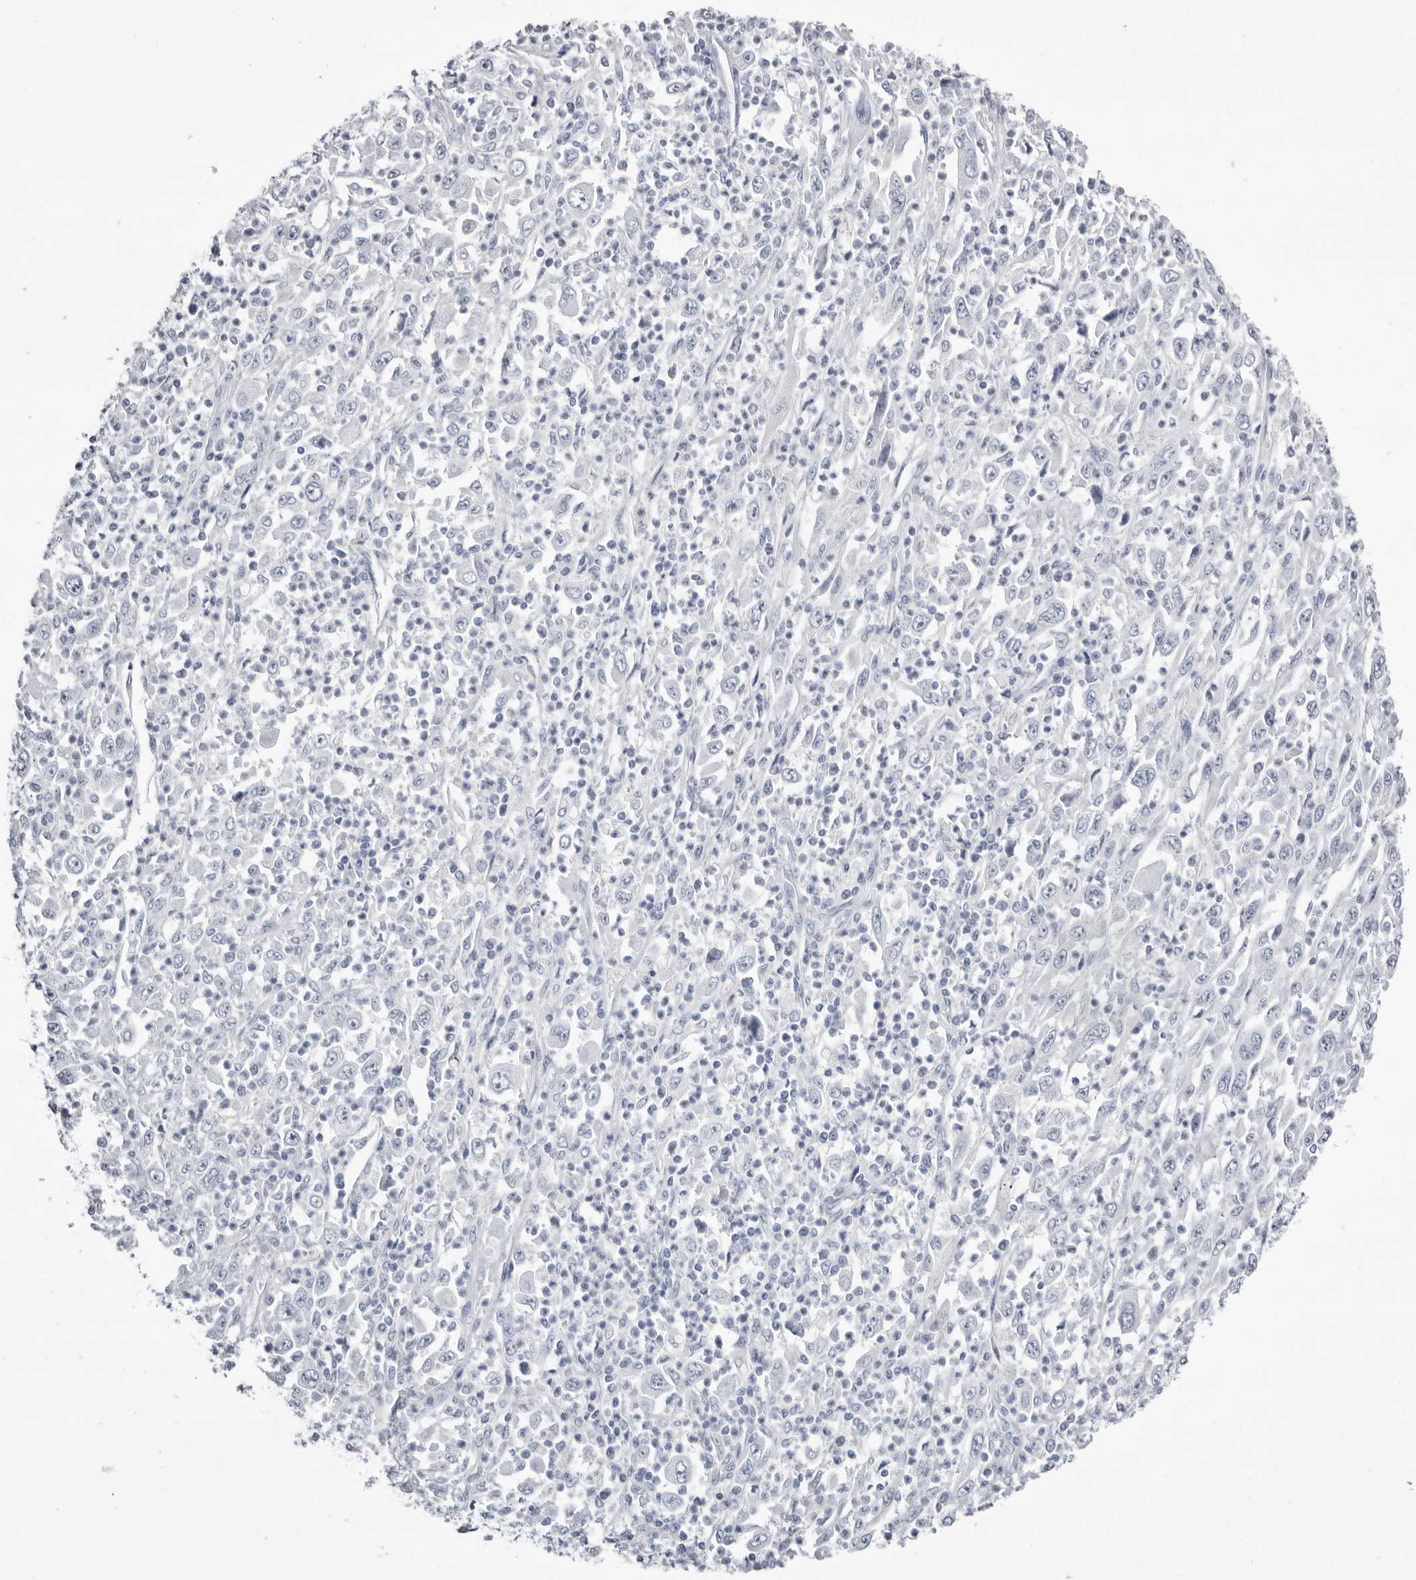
{"staining": {"intensity": "negative", "quantity": "none", "location": "none"}, "tissue": "melanoma", "cell_type": "Tumor cells", "image_type": "cancer", "snomed": [{"axis": "morphology", "description": "Malignant melanoma, Metastatic site"}, {"axis": "topography", "description": "Skin"}], "caption": "IHC histopathology image of human melanoma stained for a protein (brown), which reveals no expression in tumor cells.", "gene": "LPO", "patient": {"sex": "female", "age": 56}}